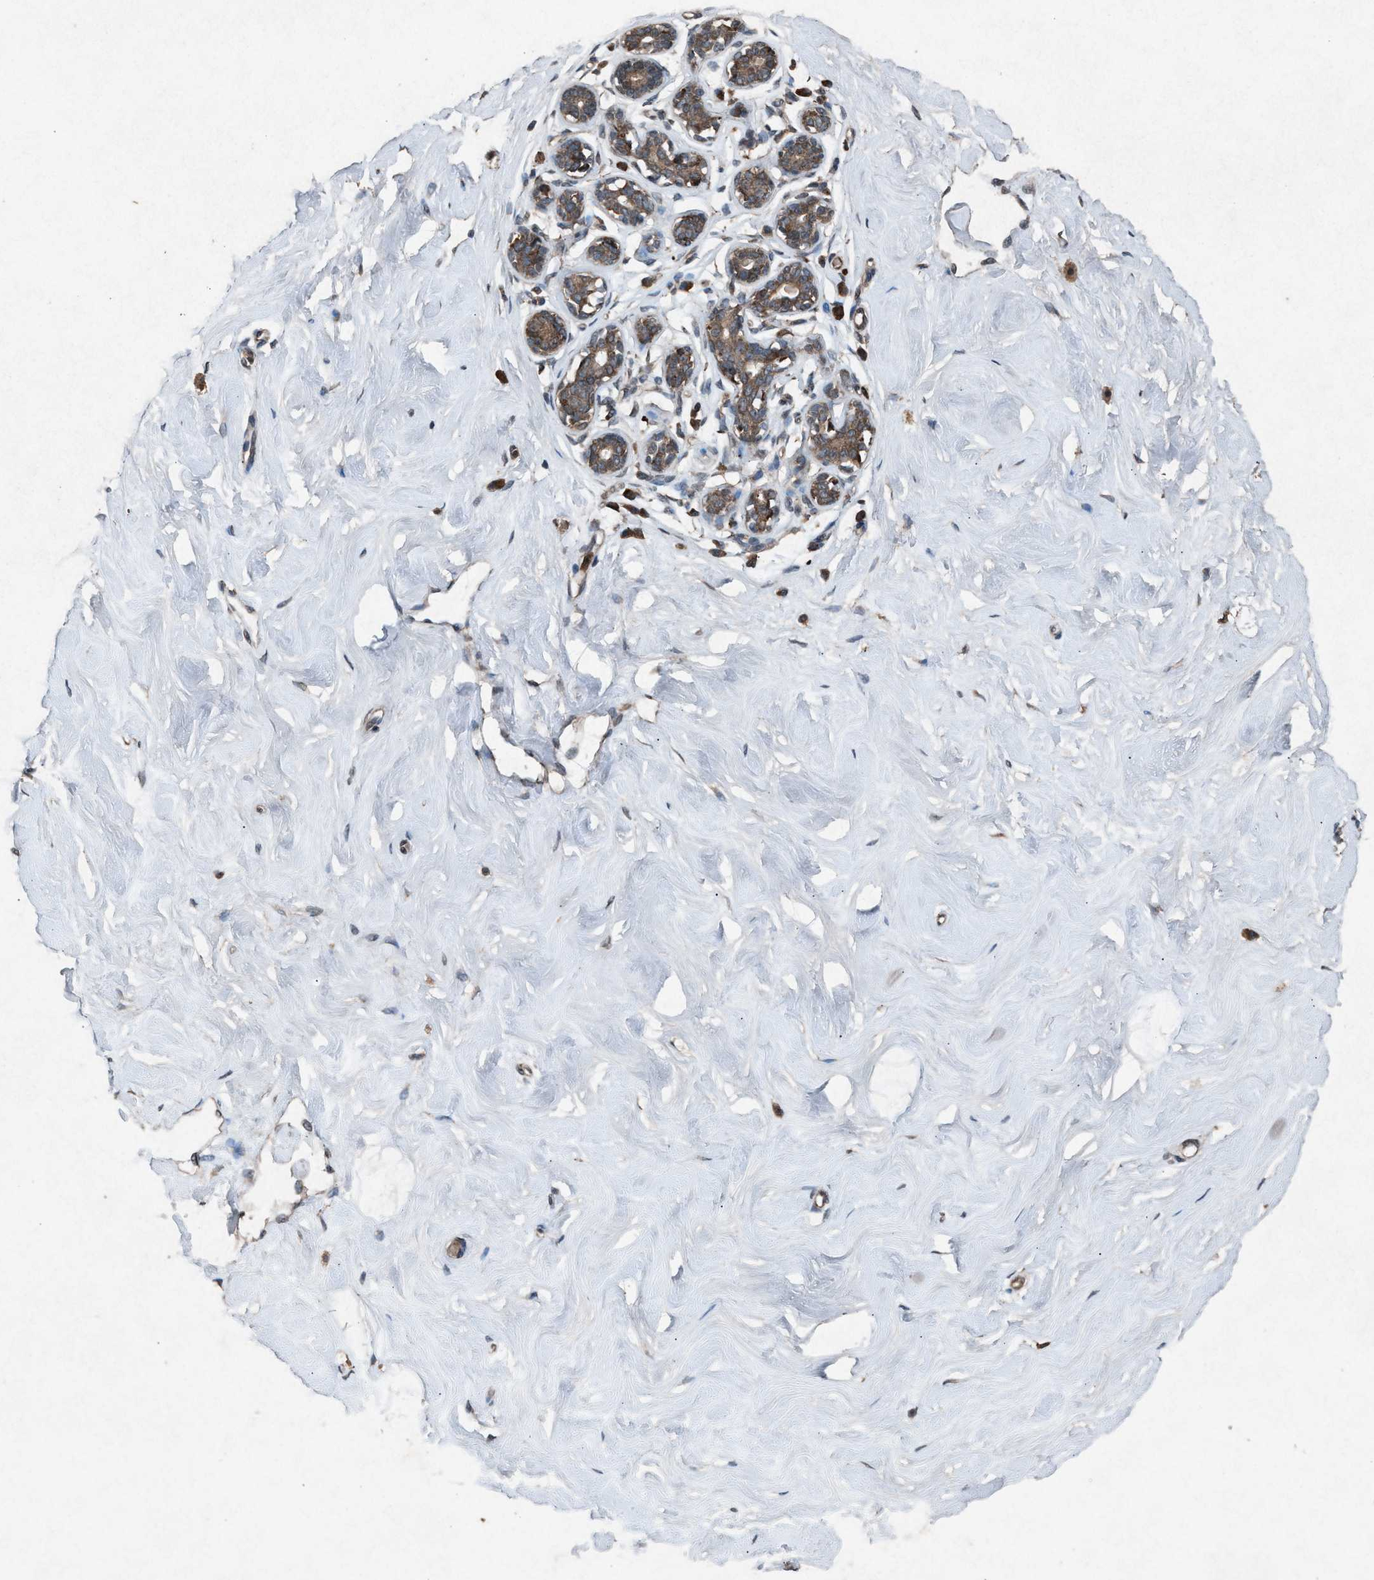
{"staining": {"intensity": "moderate", "quantity": ">75%", "location": "cytoplasmic/membranous"}, "tissue": "breast", "cell_type": "Glandular cells", "image_type": "normal", "snomed": [{"axis": "morphology", "description": "Normal tissue, NOS"}, {"axis": "topography", "description": "Breast"}], "caption": "IHC of benign breast reveals medium levels of moderate cytoplasmic/membranous positivity in about >75% of glandular cells. (DAB IHC with brightfield microscopy, high magnification).", "gene": "CALR", "patient": {"sex": "female", "age": 23}}